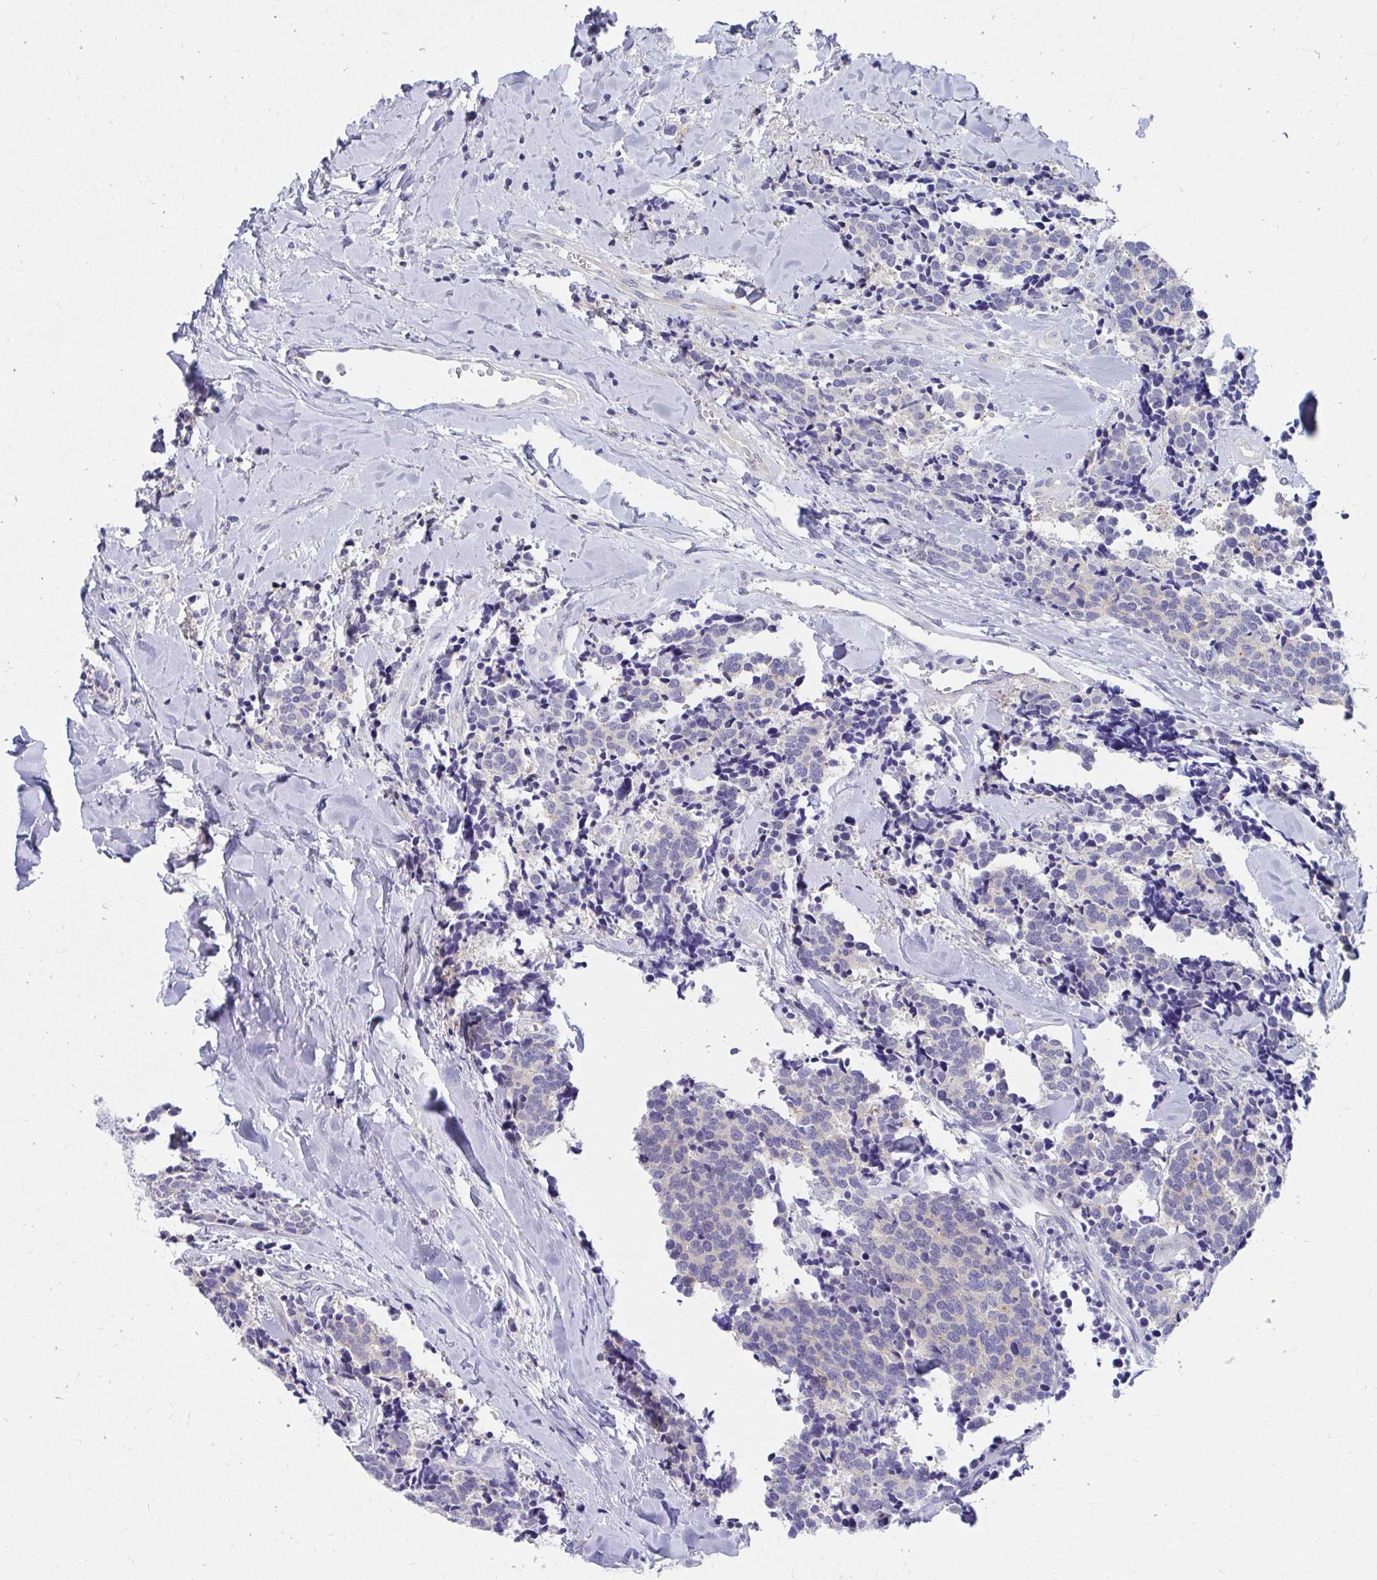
{"staining": {"intensity": "negative", "quantity": "none", "location": "none"}, "tissue": "carcinoid", "cell_type": "Tumor cells", "image_type": "cancer", "snomed": [{"axis": "morphology", "description": "Carcinoid, malignant, NOS"}, {"axis": "topography", "description": "Skin"}], "caption": "The IHC histopathology image has no significant positivity in tumor cells of carcinoid (malignant) tissue. (Stains: DAB (3,3'-diaminobenzidine) IHC with hematoxylin counter stain, Microscopy: brightfield microscopy at high magnification).", "gene": "C19orf81", "patient": {"sex": "female", "age": 79}}